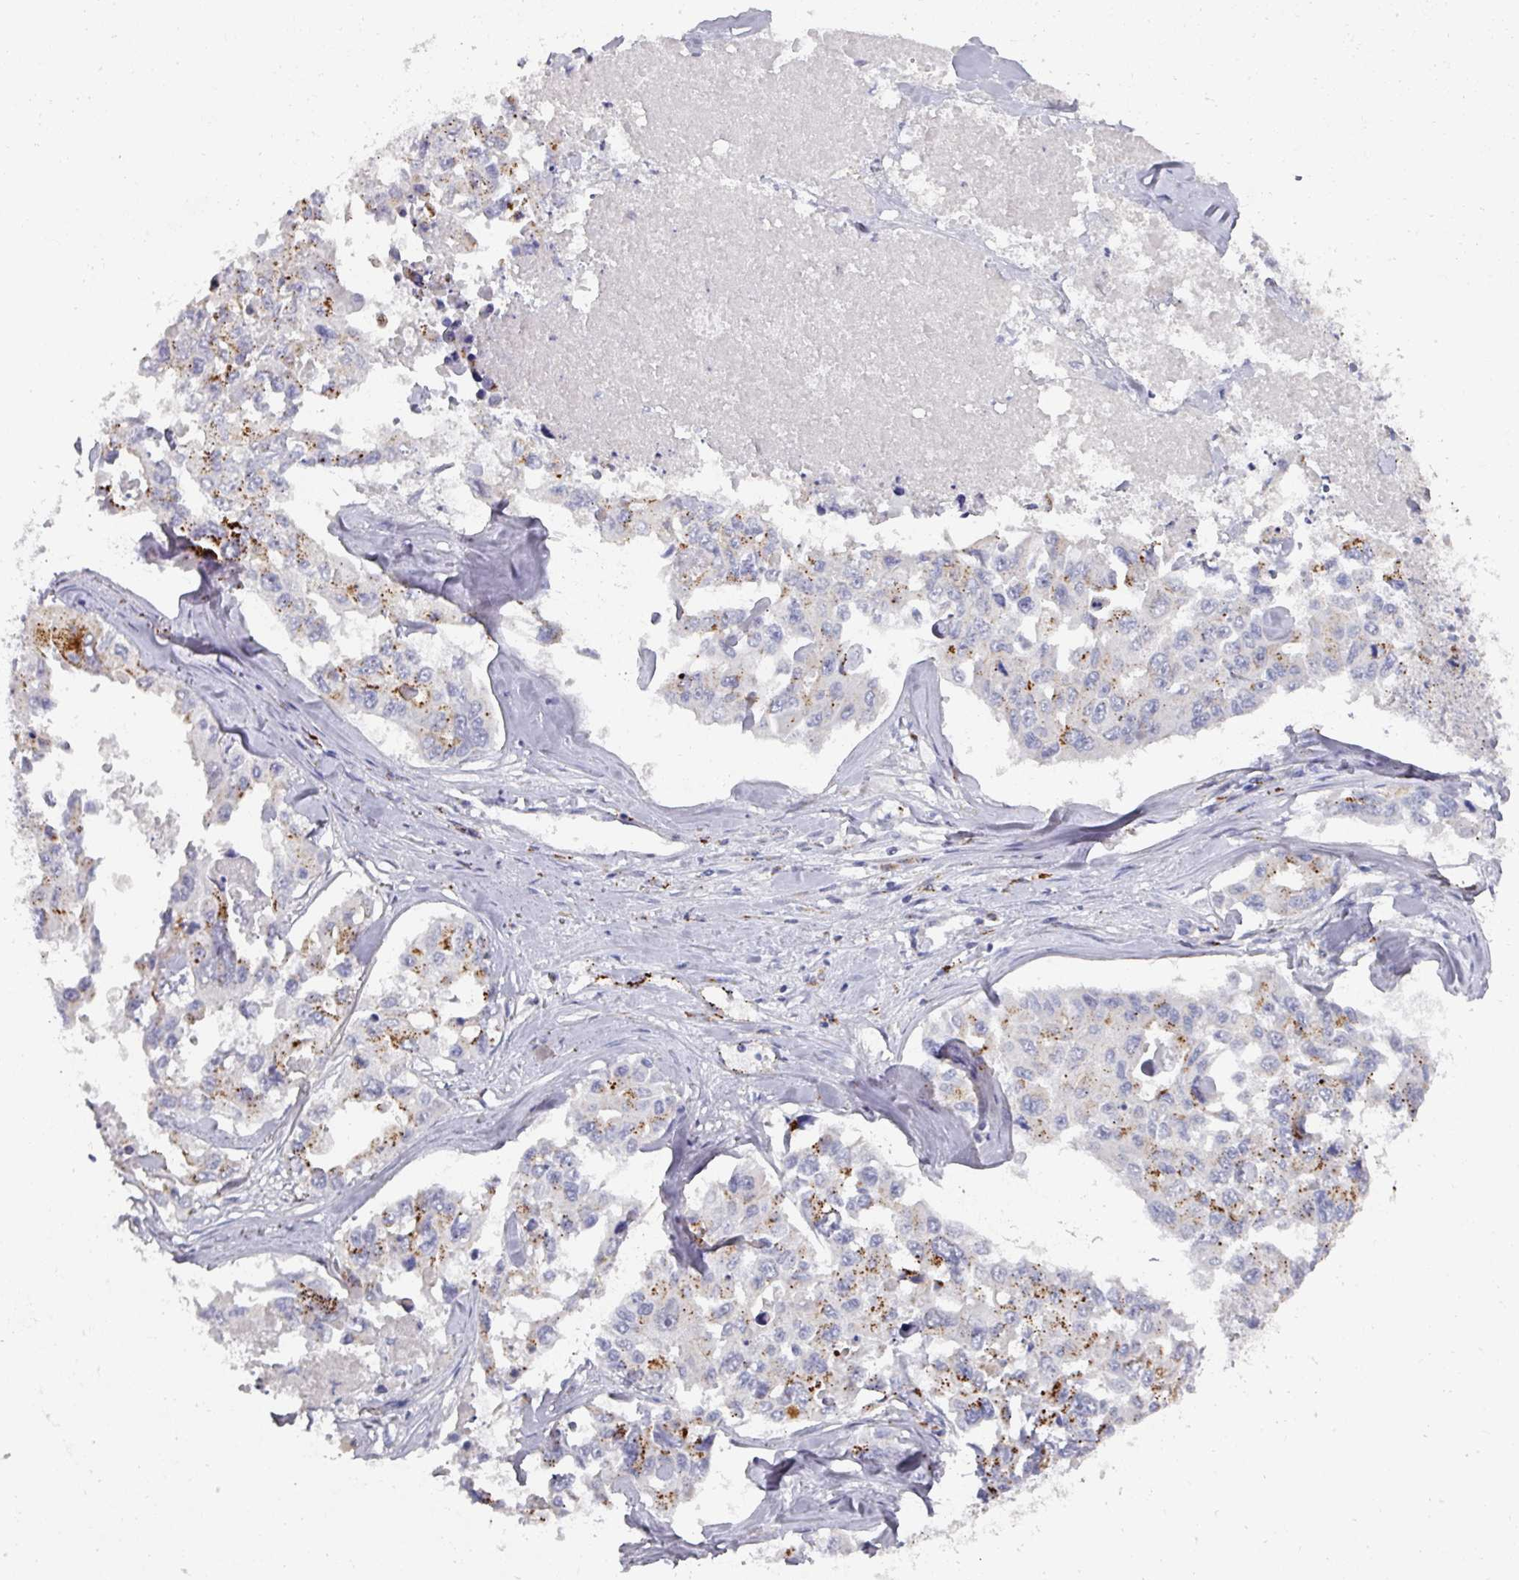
{"staining": {"intensity": "moderate", "quantity": "25%-75%", "location": "cytoplasmic/membranous"}, "tissue": "lung cancer", "cell_type": "Tumor cells", "image_type": "cancer", "snomed": [{"axis": "morphology", "description": "Adenocarcinoma, NOS"}, {"axis": "topography", "description": "Lung"}], "caption": "Approximately 25%-75% of tumor cells in adenocarcinoma (lung) exhibit moderate cytoplasmic/membranous protein positivity as visualized by brown immunohistochemical staining.", "gene": "NT5C1A", "patient": {"sex": "male", "age": 64}}